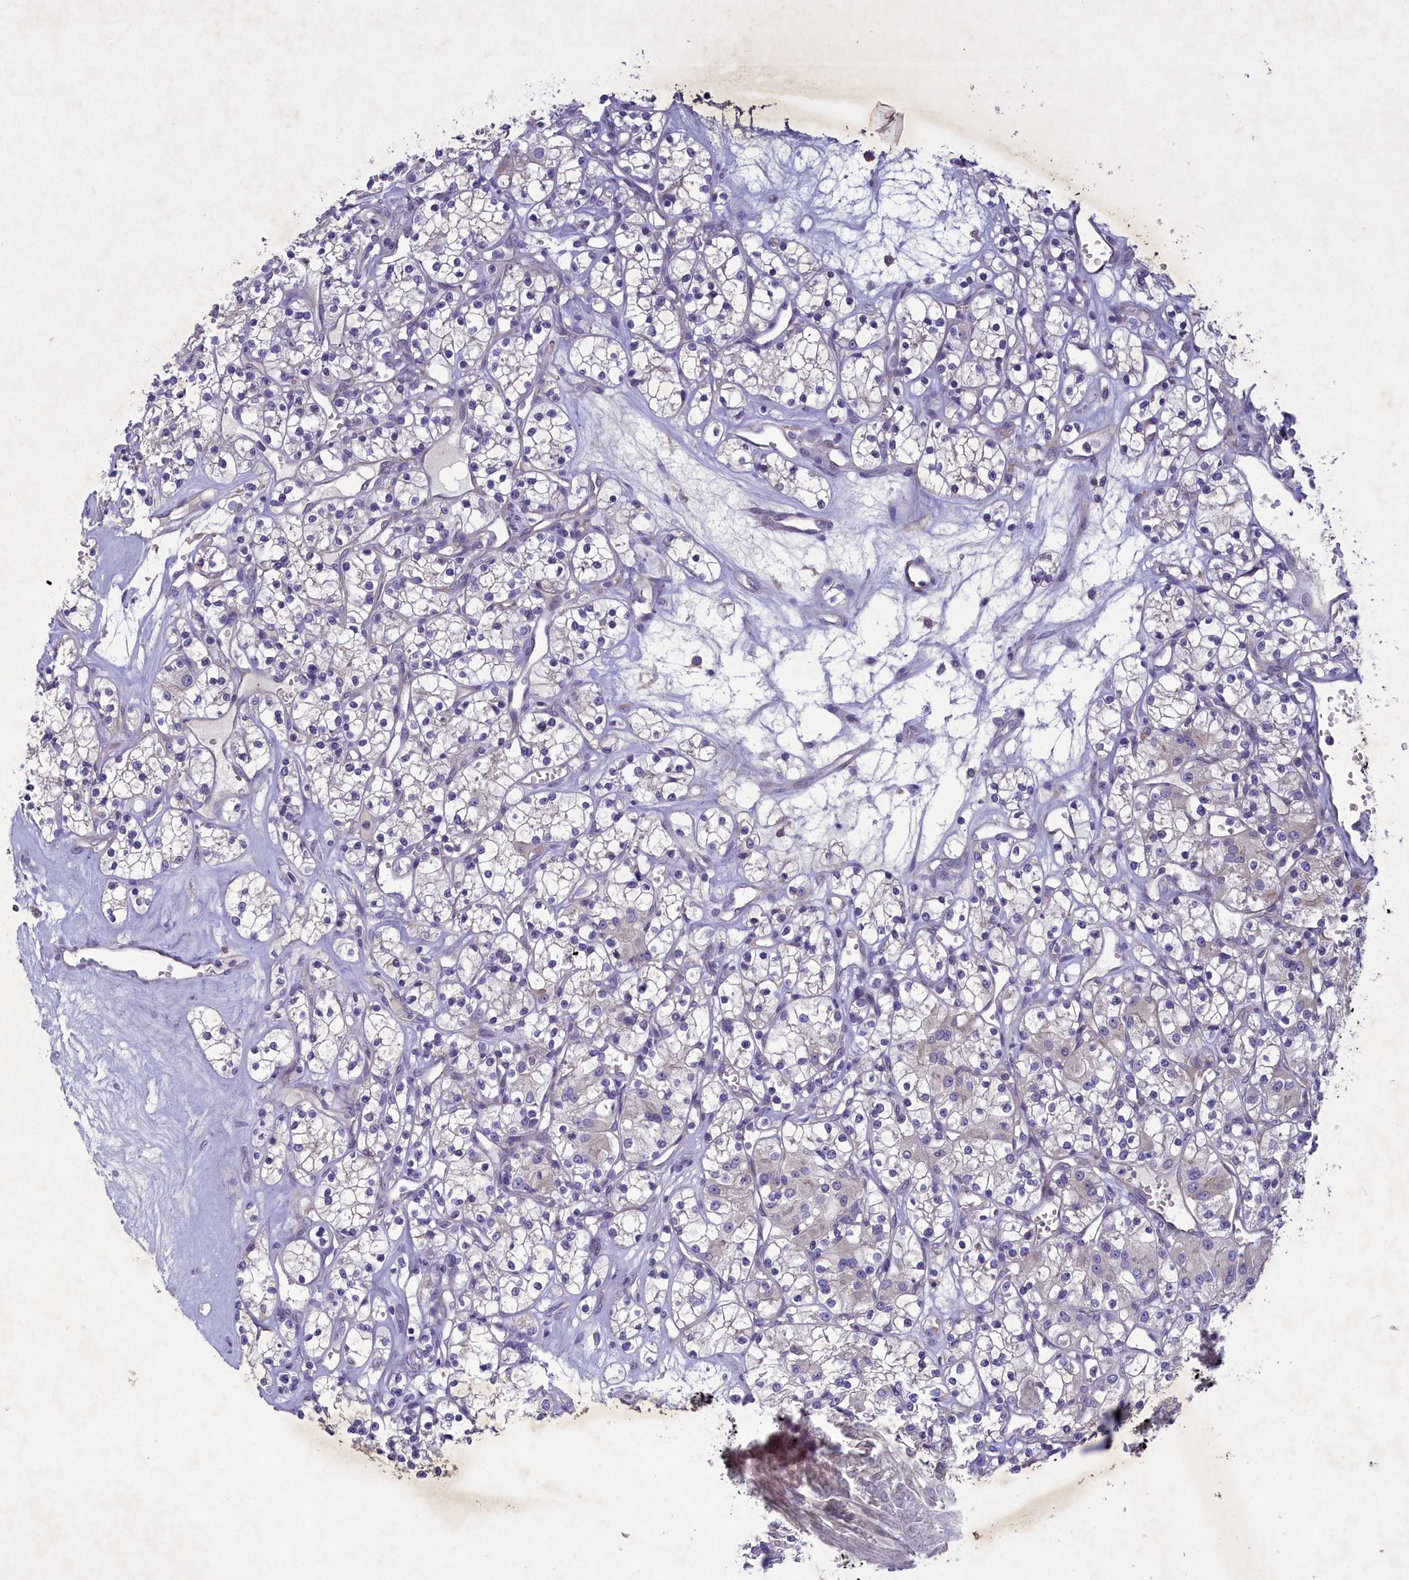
{"staining": {"intensity": "negative", "quantity": "none", "location": "none"}, "tissue": "renal cancer", "cell_type": "Tumor cells", "image_type": "cancer", "snomed": [{"axis": "morphology", "description": "Adenocarcinoma, NOS"}, {"axis": "topography", "description": "Kidney"}], "caption": "IHC photomicrograph of neoplastic tissue: adenocarcinoma (renal) stained with DAB displays no significant protein positivity in tumor cells.", "gene": "PLEKHG6", "patient": {"sex": "female", "age": 59}}